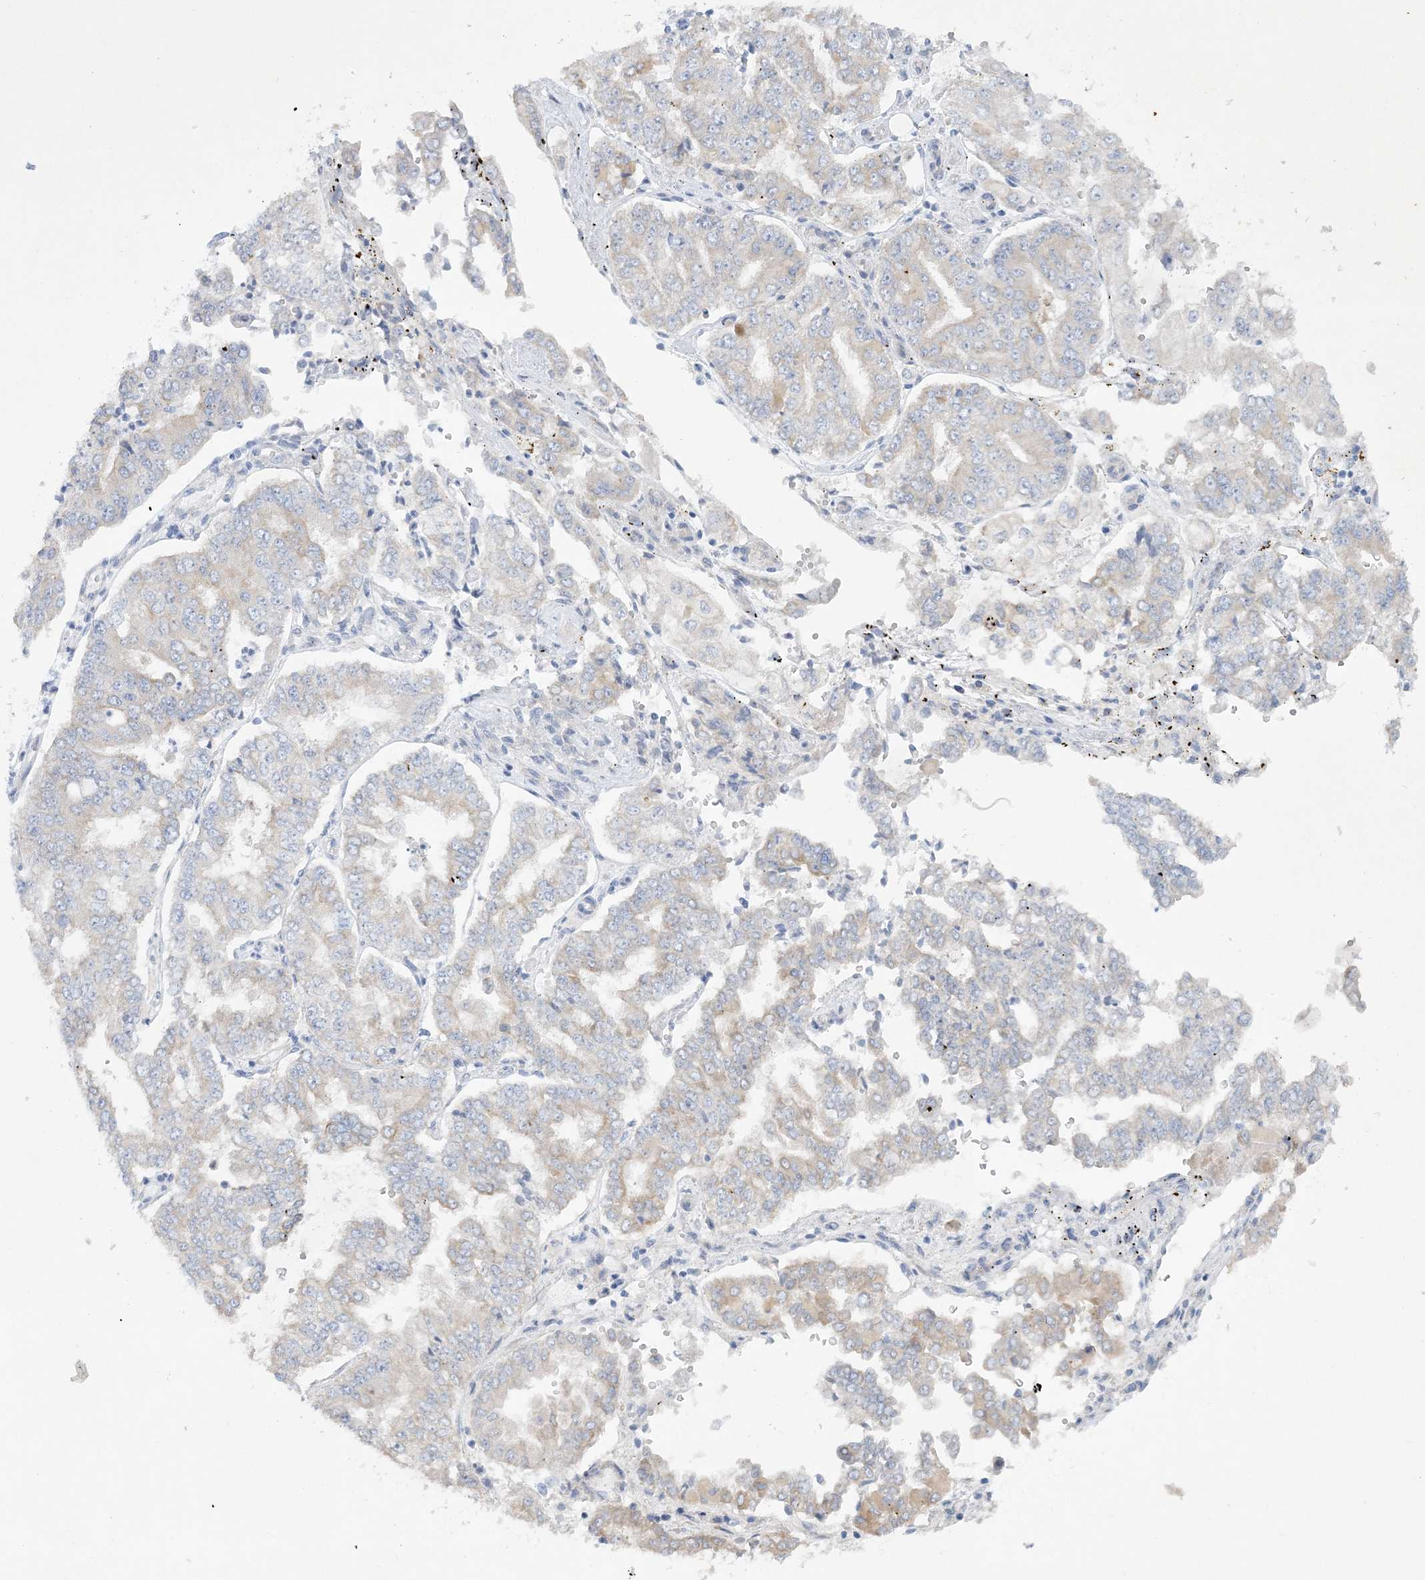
{"staining": {"intensity": "negative", "quantity": "none", "location": "none"}, "tissue": "stomach cancer", "cell_type": "Tumor cells", "image_type": "cancer", "snomed": [{"axis": "morphology", "description": "Adenocarcinoma, NOS"}, {"axis": "topography", "description": "Stomach"}], "caption": "Micrograph shows no significant protein expression in tumor cells of stomach cancer.", "gene": "FARSB", "patient": {"sex": "male", "age": 76}}